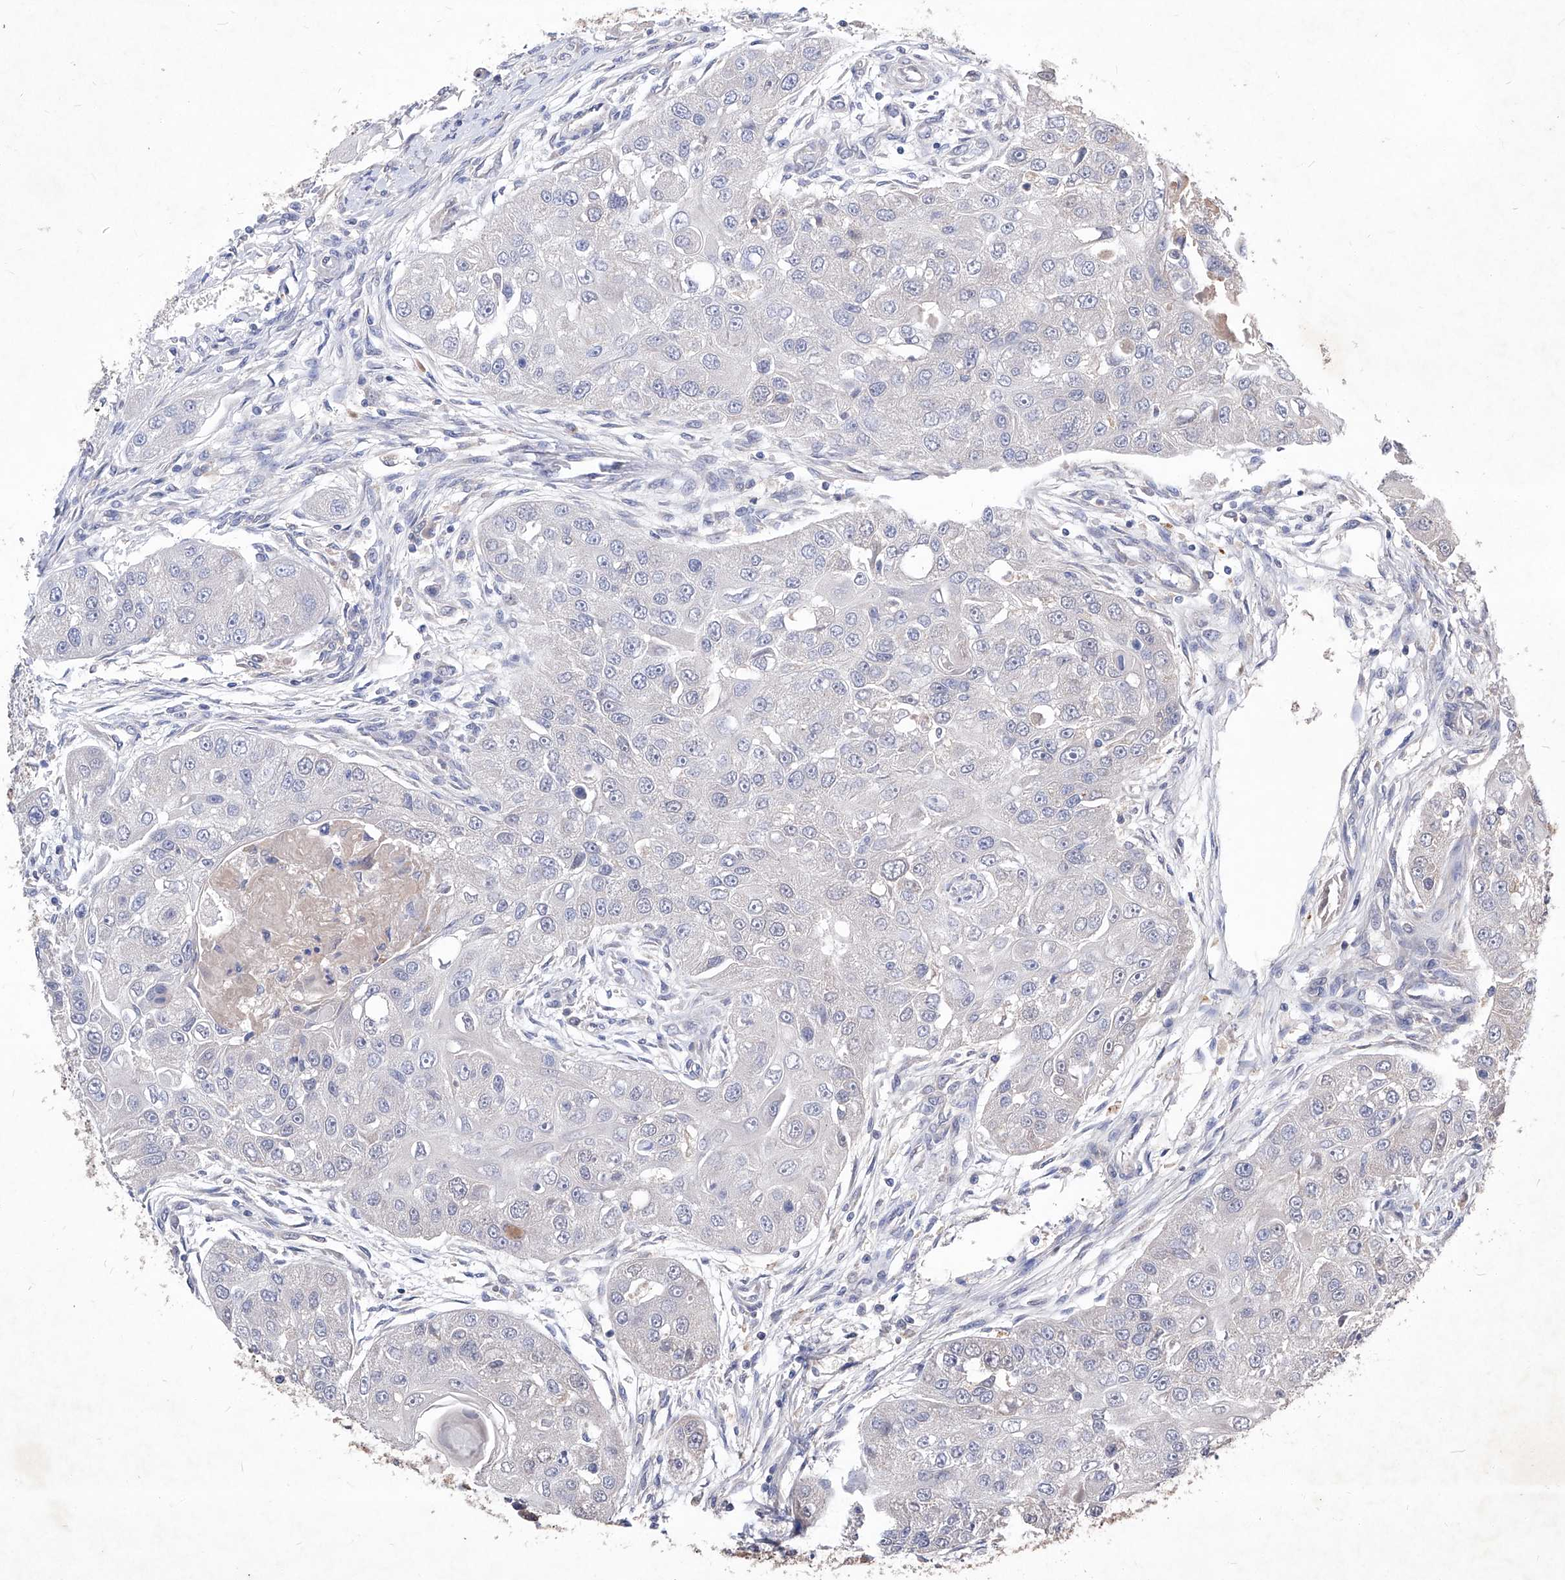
{"staining": {"intensity": "negative", "quantity": "none", "location": "none"}, "tissue": "head and neck cancer", "cell_type": "Tumor cells", "image_type": "cancer", "snomed": [{"axis": "morphology", "description": "Normal tissue, NOS"}, {"axis": "morphology", "description": "Squamous cell carcinoma, NOS"}, {"axis": "topography", "description": "Skeletal muscle"}, {"axis": "topography", "description": "Head-Neck"}], "caption": "Image shows no significant protein staining in tumor cells of squamous cell carcinoma (head and neck).", "gene": "SYNGR1", "patient": {"sex": "male", "age": 51}}